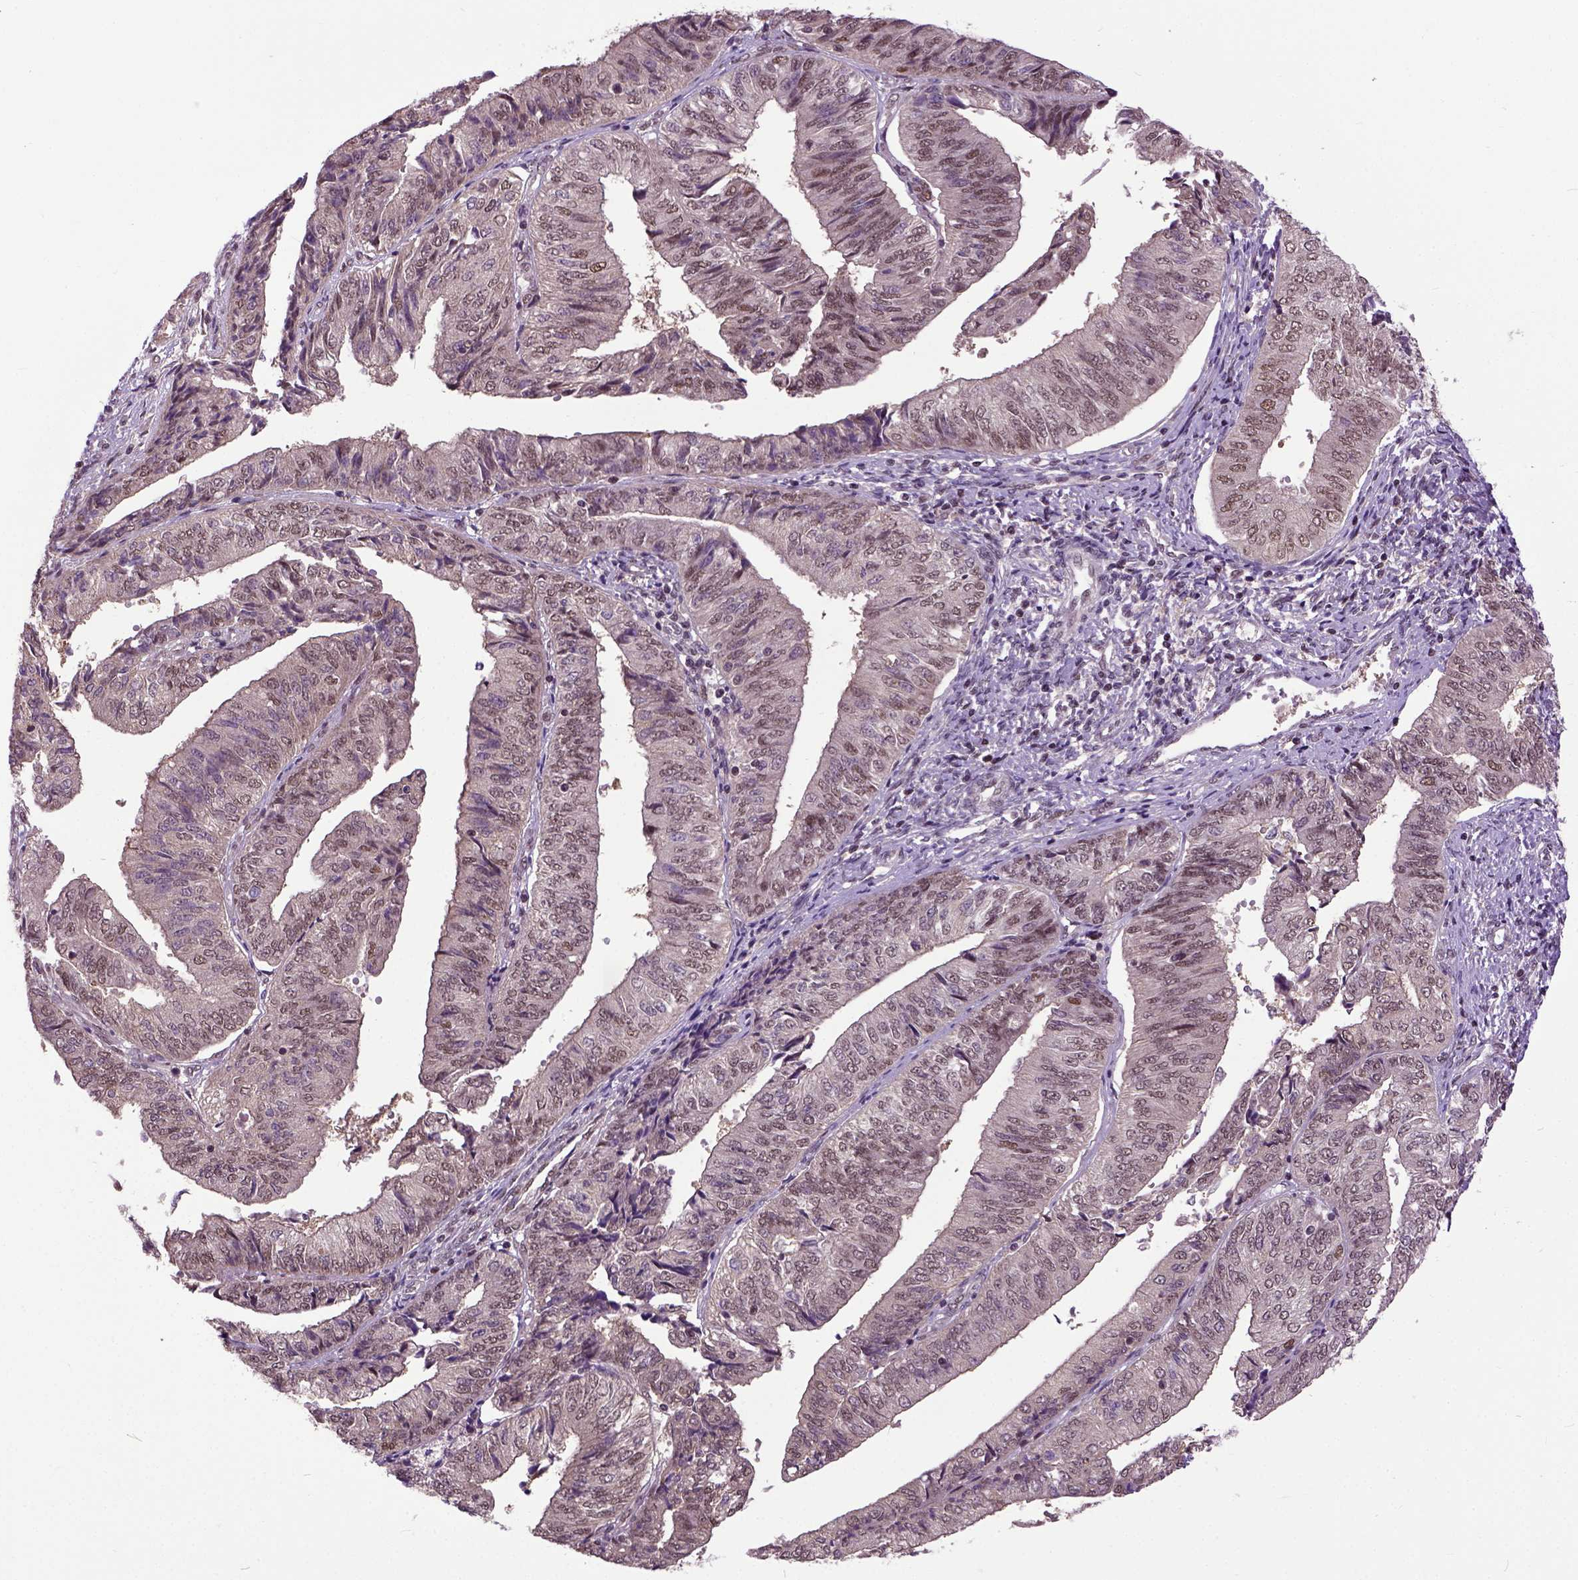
{"staining": {"intensity": "moderate", "quantity": "<25%", "location": "nuclear"}, "tissue": "endometrial cancer", "cell_type": "Tumor cells", "image_type": "cancer", "snomed": [{"axis": "morphology", "description": "Adenocarcinoma, NOS"}, {"axis": "topography", "description": "Endometrium"}], "caption": "Immunohistochemical staining of endometrial cancer demonstrates moderate nuclear protein expression in approximately <25% of tumor cells.", "gene": "UBA3", "patient": {"sex": "female", "age": 58}}